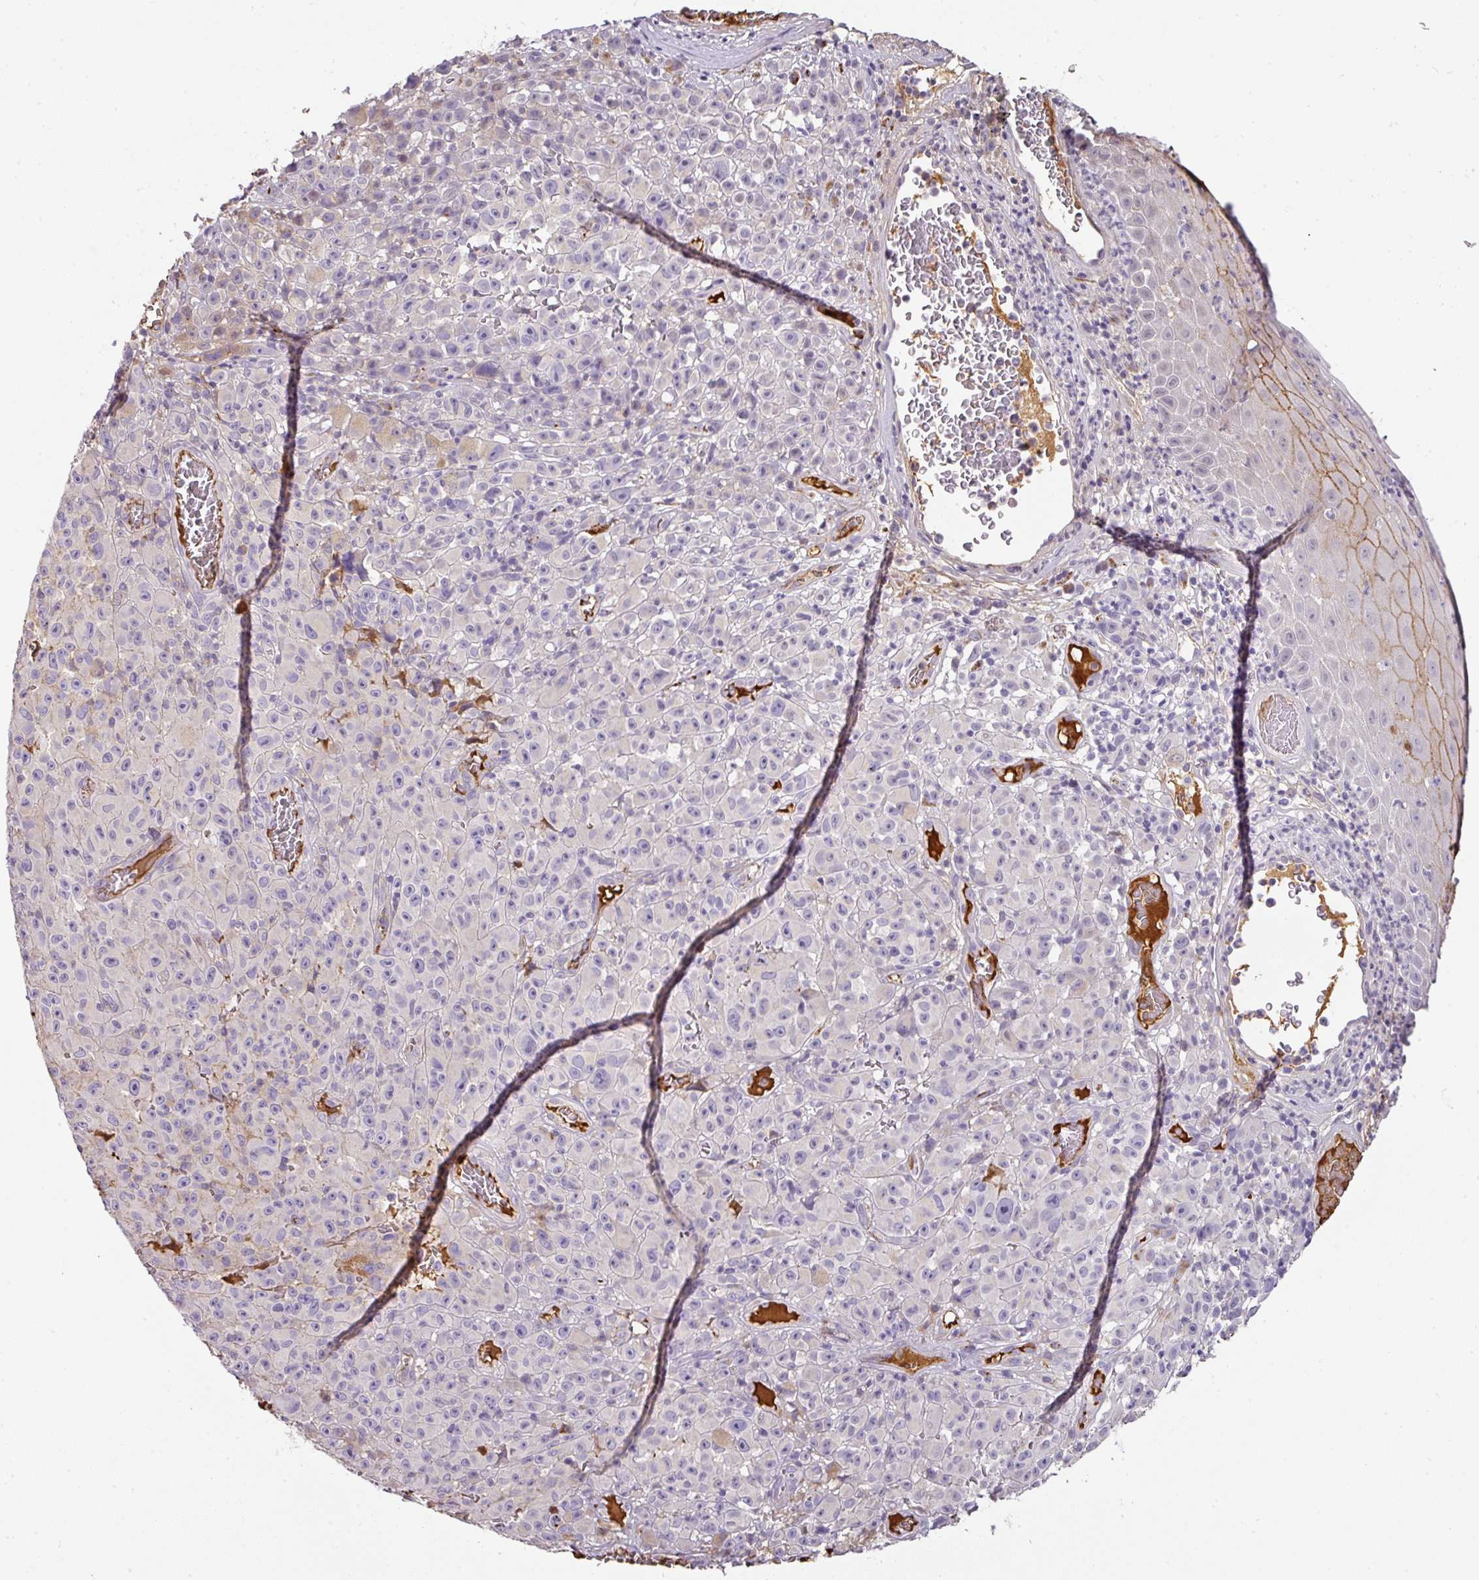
{"staining": {"intensity": "negative", "quantity": "none", "location": "none"}, "tissue": "melanoma", "cell_type": "Tumor cells", "image_type": "cancer", "snomed": [{"axis": "morphology", "description": "Malignant melanoma, NOS"}, {"axis": "topography", "description": "Skin"}], "caption": "The histopathology image demonstrates no staining of tumor cells in malignant melanoma.", "gene": "CCZ1", "patient": {"sex": "female", "age": 82}}